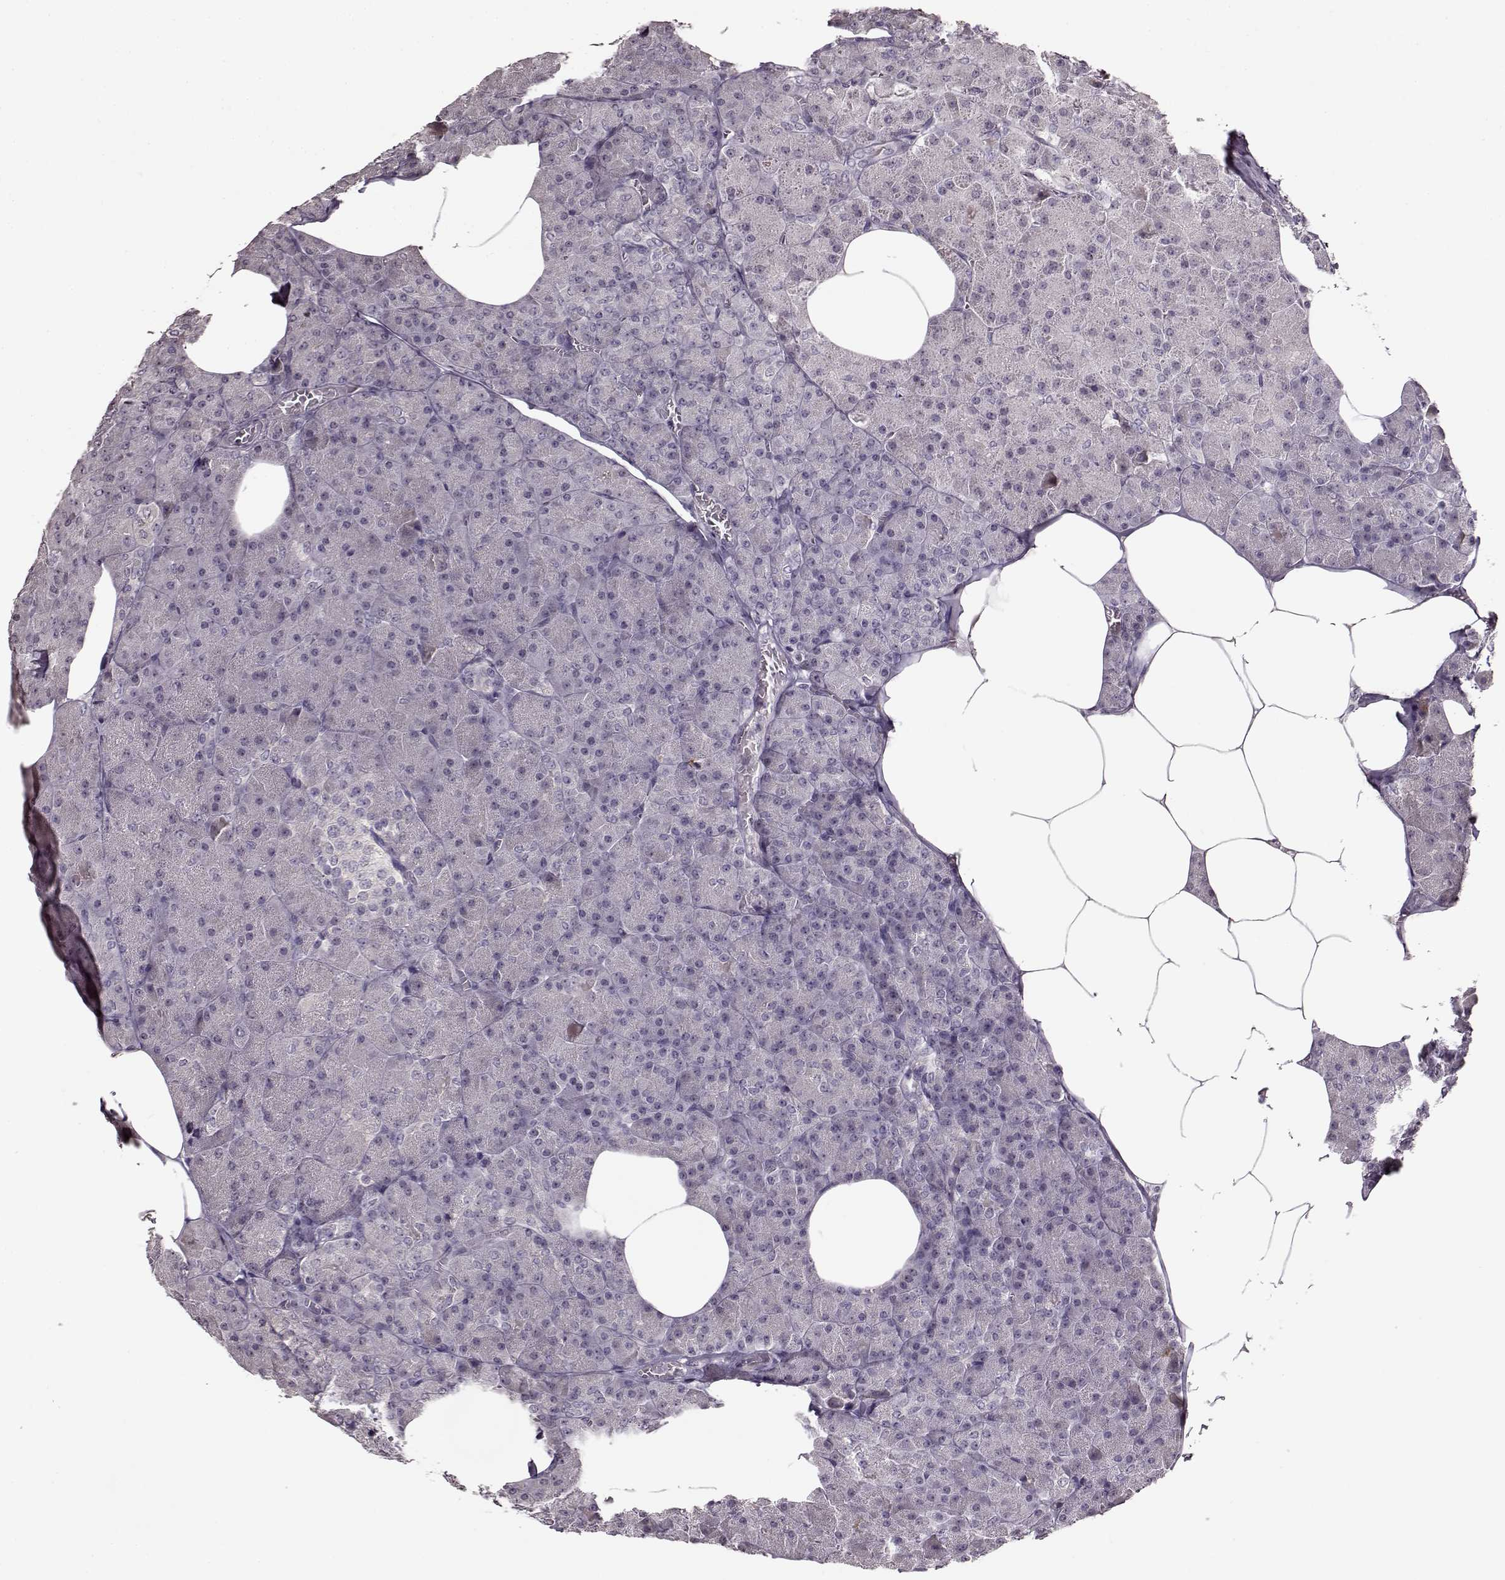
{"staining": {"intensity": "negative", "quantity": "none", "location": "none"}, "tissue": "pancreas", "cell_type": "Exocrine glandular cells", "image_type": "normal", "snomed": [{"axis": "morphology", "description": "Normal tissue, NOS"}, {"axis": "topography", "description": "Pancreas"}], "caption": "The IHC image has no significant positivity in exocrine glandular cells of pancreas.", "gene": "FSHB", "patient": {"sex": "female", "age": 45}}